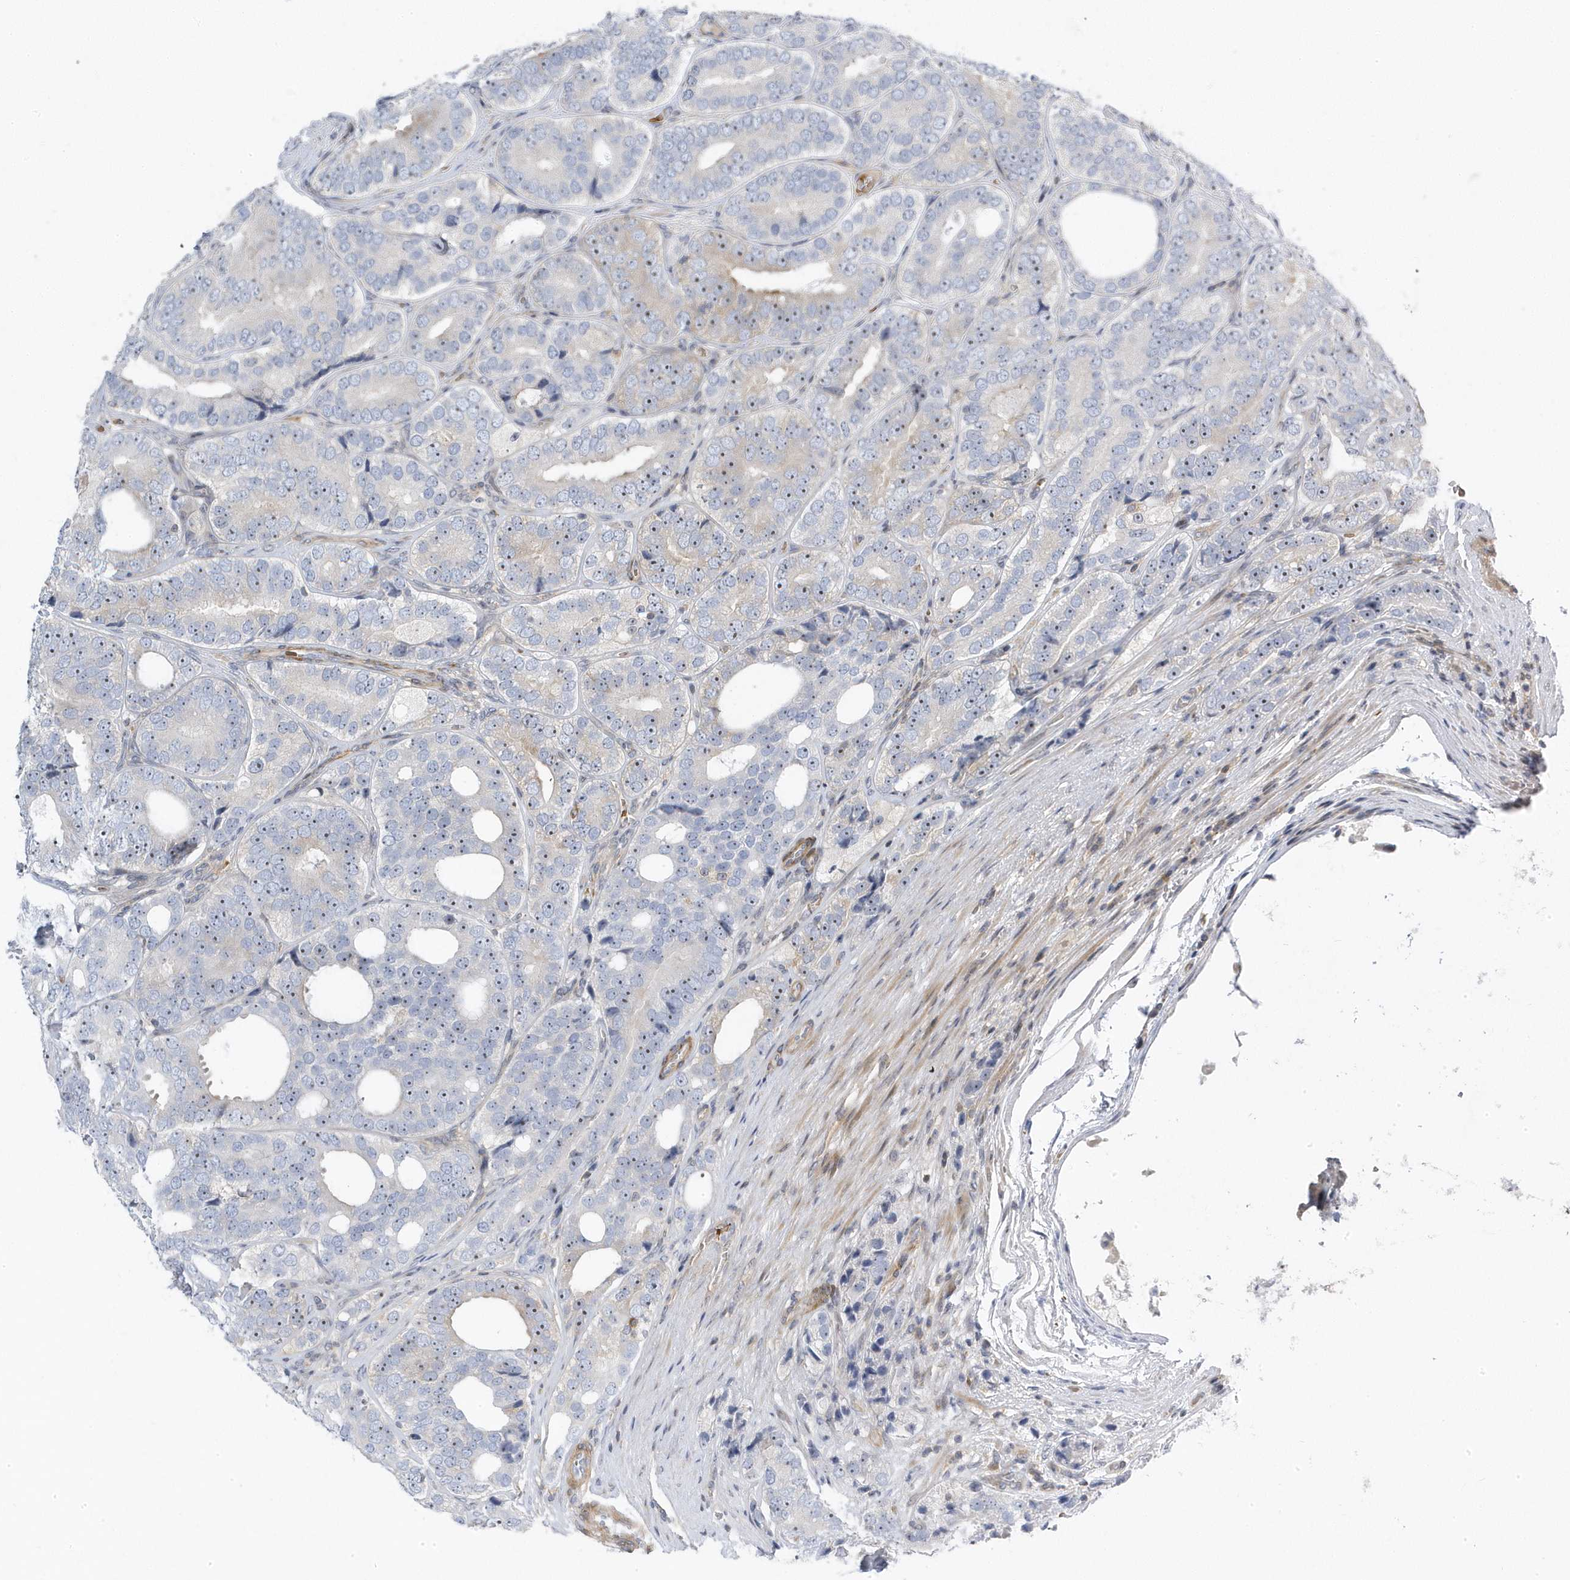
{"staining": {"intensity": "moderate", "quantity": "<25%", "location": "nuclear"}, "tissue": "prostate cancer", "cell_type": "Tumor cells", "image_type": "cancer", "snomed": [{"axis": "morphology", "description": "Adenocarcinoma, High grade"}, {"axis": "topography", "description": "Prostate"}], "caption": "Immunohistochemical staining of prostate cancer shows low levels of moderate nuclear protein staining in about <25% of tumor cells.", "gene": "MAP7D3", "patient": {"sex": "male", "age": 56}}